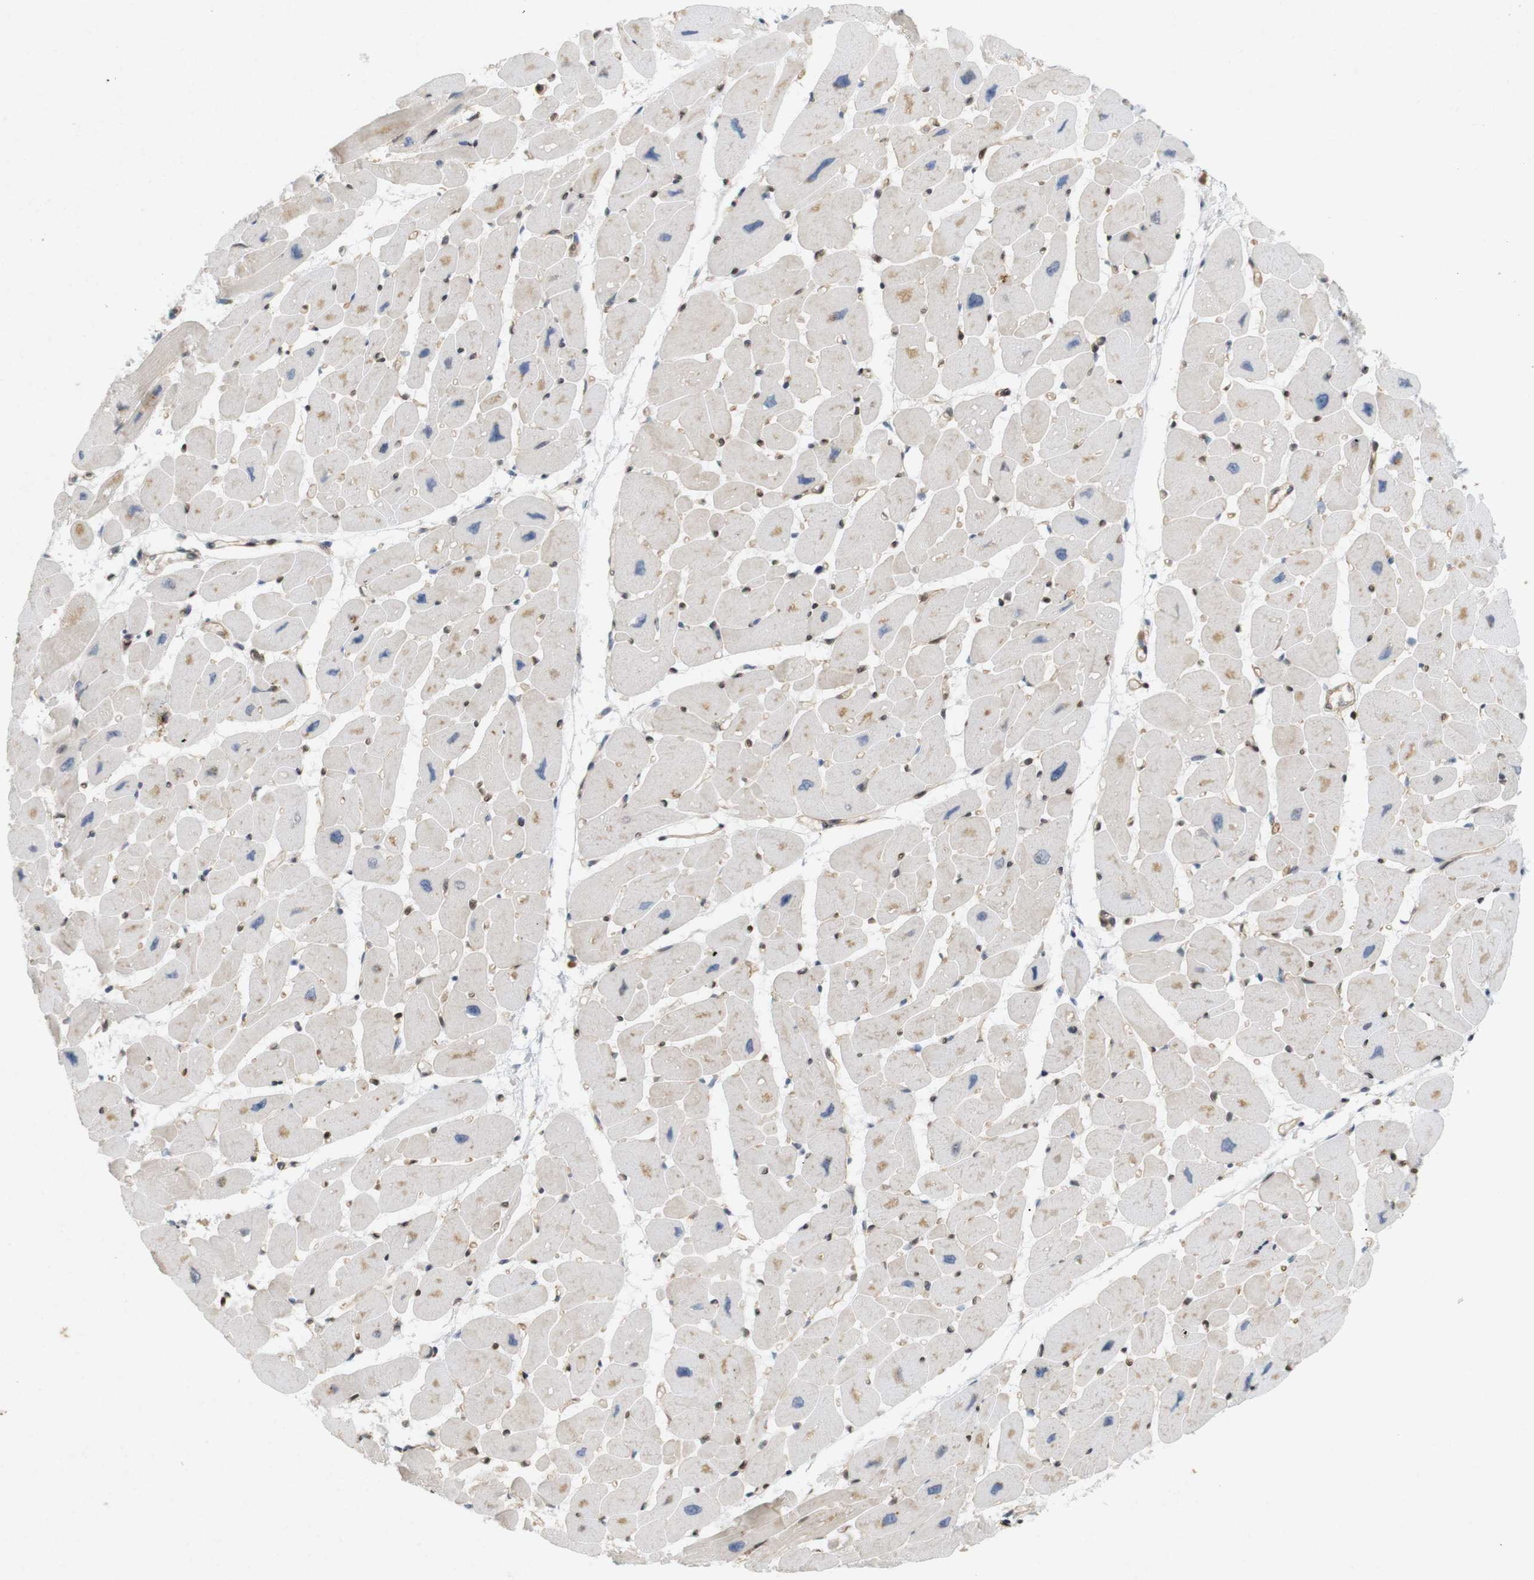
{"staining": {"intensity": "moderate", "quantity": "<25%", "location": "cytoplasmic/membranous"}, "tissue": "heart muscle", "cell_type": "Cardiomyocytes", "image_type": "normal", "snomed": [{"axis": "morphology", "description": "Normal tissue, NOS"}, {"axis": "topography", "description": "Heart"}], "caption": "Immunohistochemistry (IHC) staining of unremarkable heart muscle, which reveals low levels of moderate cytoplasmic/membranous staining in about <25% of cardiomyocytes indicating moderate cytoplasmic/membranous protein staining. The staining was performed using DAB (3,3'-diaminobenzidine) (brown) for protein detection and nuclei were counterstained in hematoxylin (blue).", "gene": "PPP1R14A", "patient": {"sex": "female", "age": 54}}